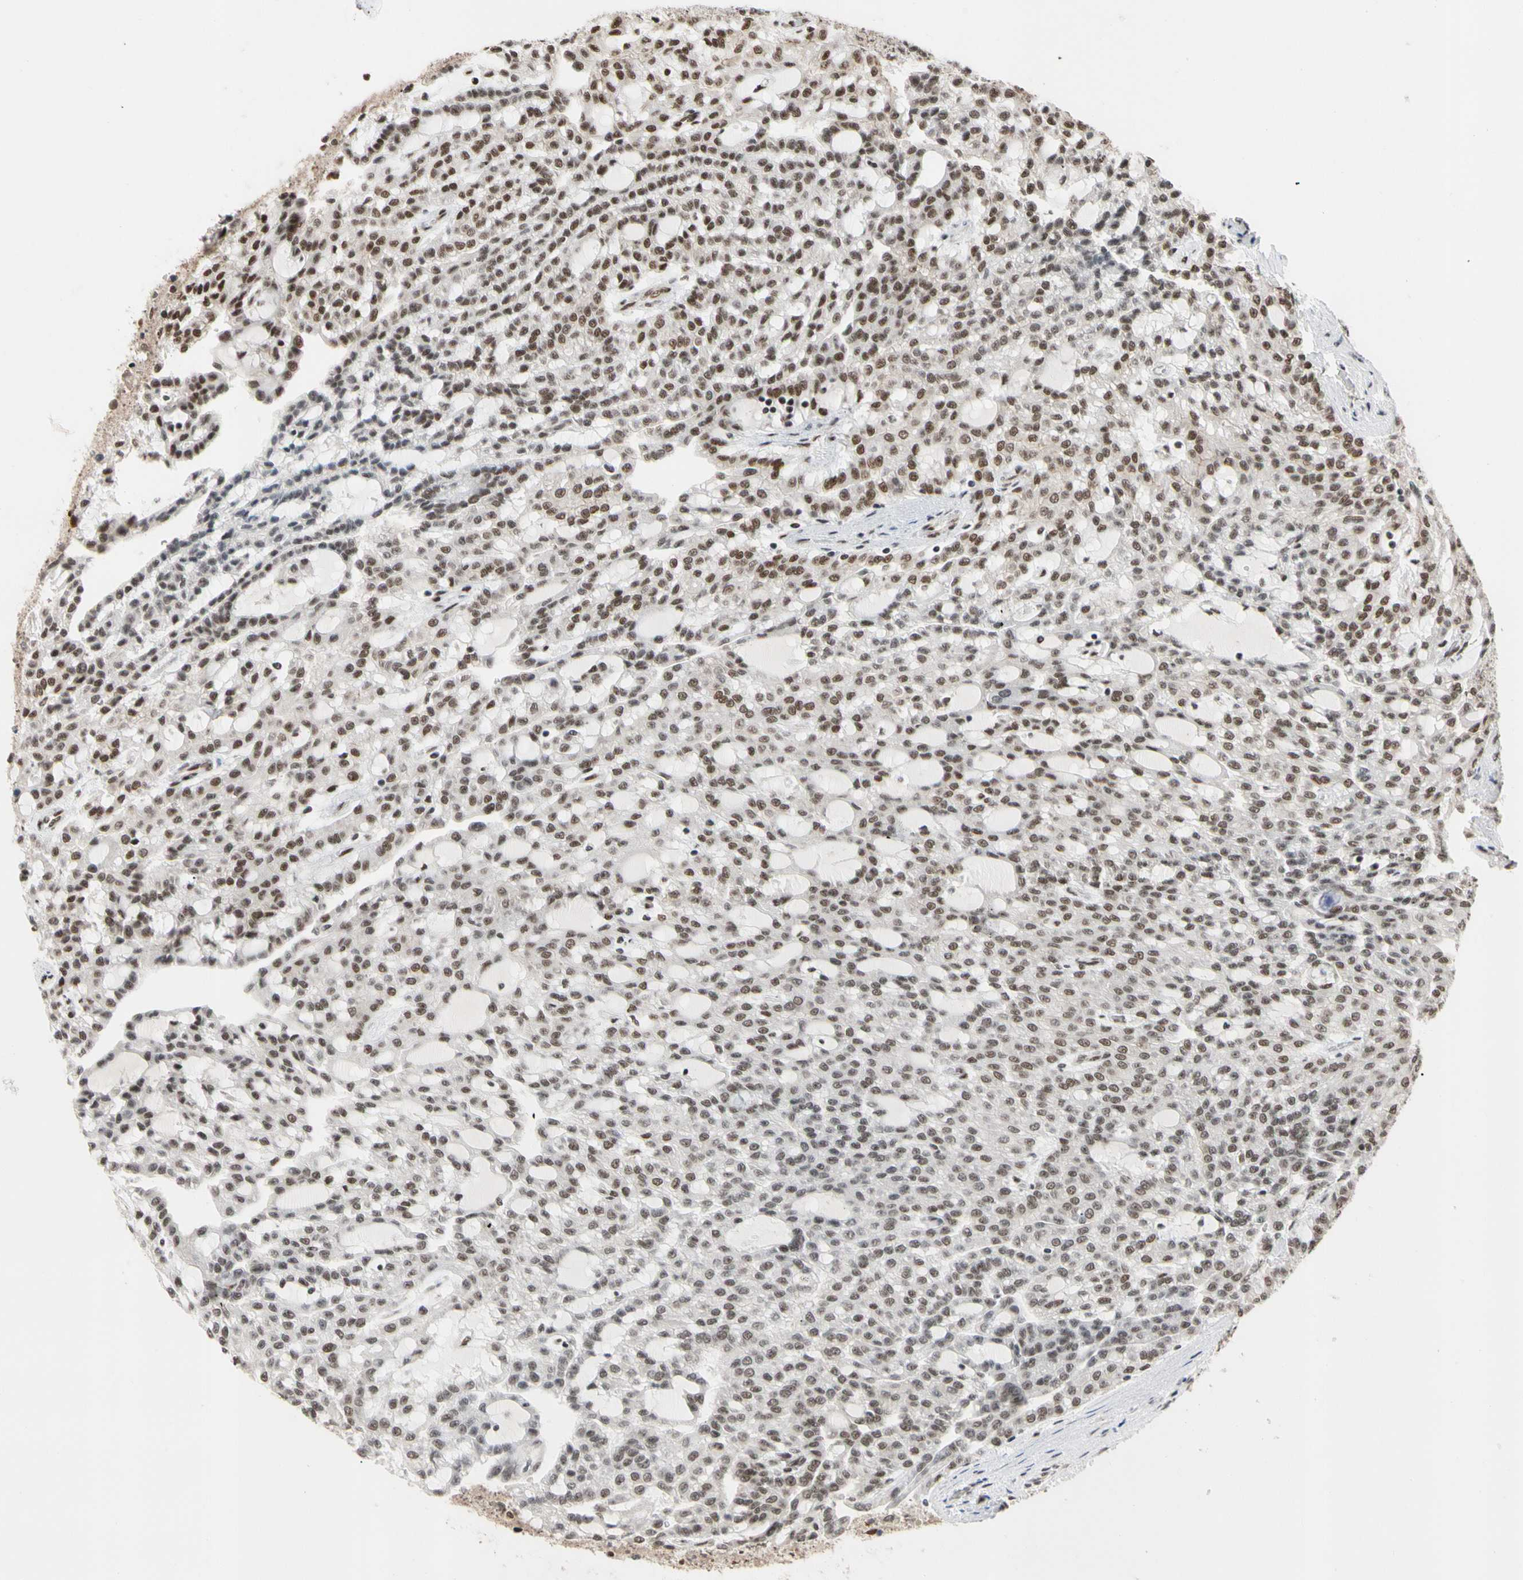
{"staining": {"intensity": "strong", "quantity": ">75%", "location": "cytoplasmic/membranous,nuclear"}, "tissue": "renal cancer", "cell_type": "Tumor cells", "image_type": "cancer", "snomed": [{"axis": "morphology", "description": "Adenocarcinoma, NOS"}, {"axis": "topography", "description": "Kidney"}], "caption": "DAB (3,3'-diaminobenzidine) immunohistochemical staining of human adenocarcinoma (renal) displays strong cytoplasmic/membranous and nuclear protein staining in about >75% of tumor cells.", "gene": "FAM98B", "patient": {"sex": "male", "age": 63}}